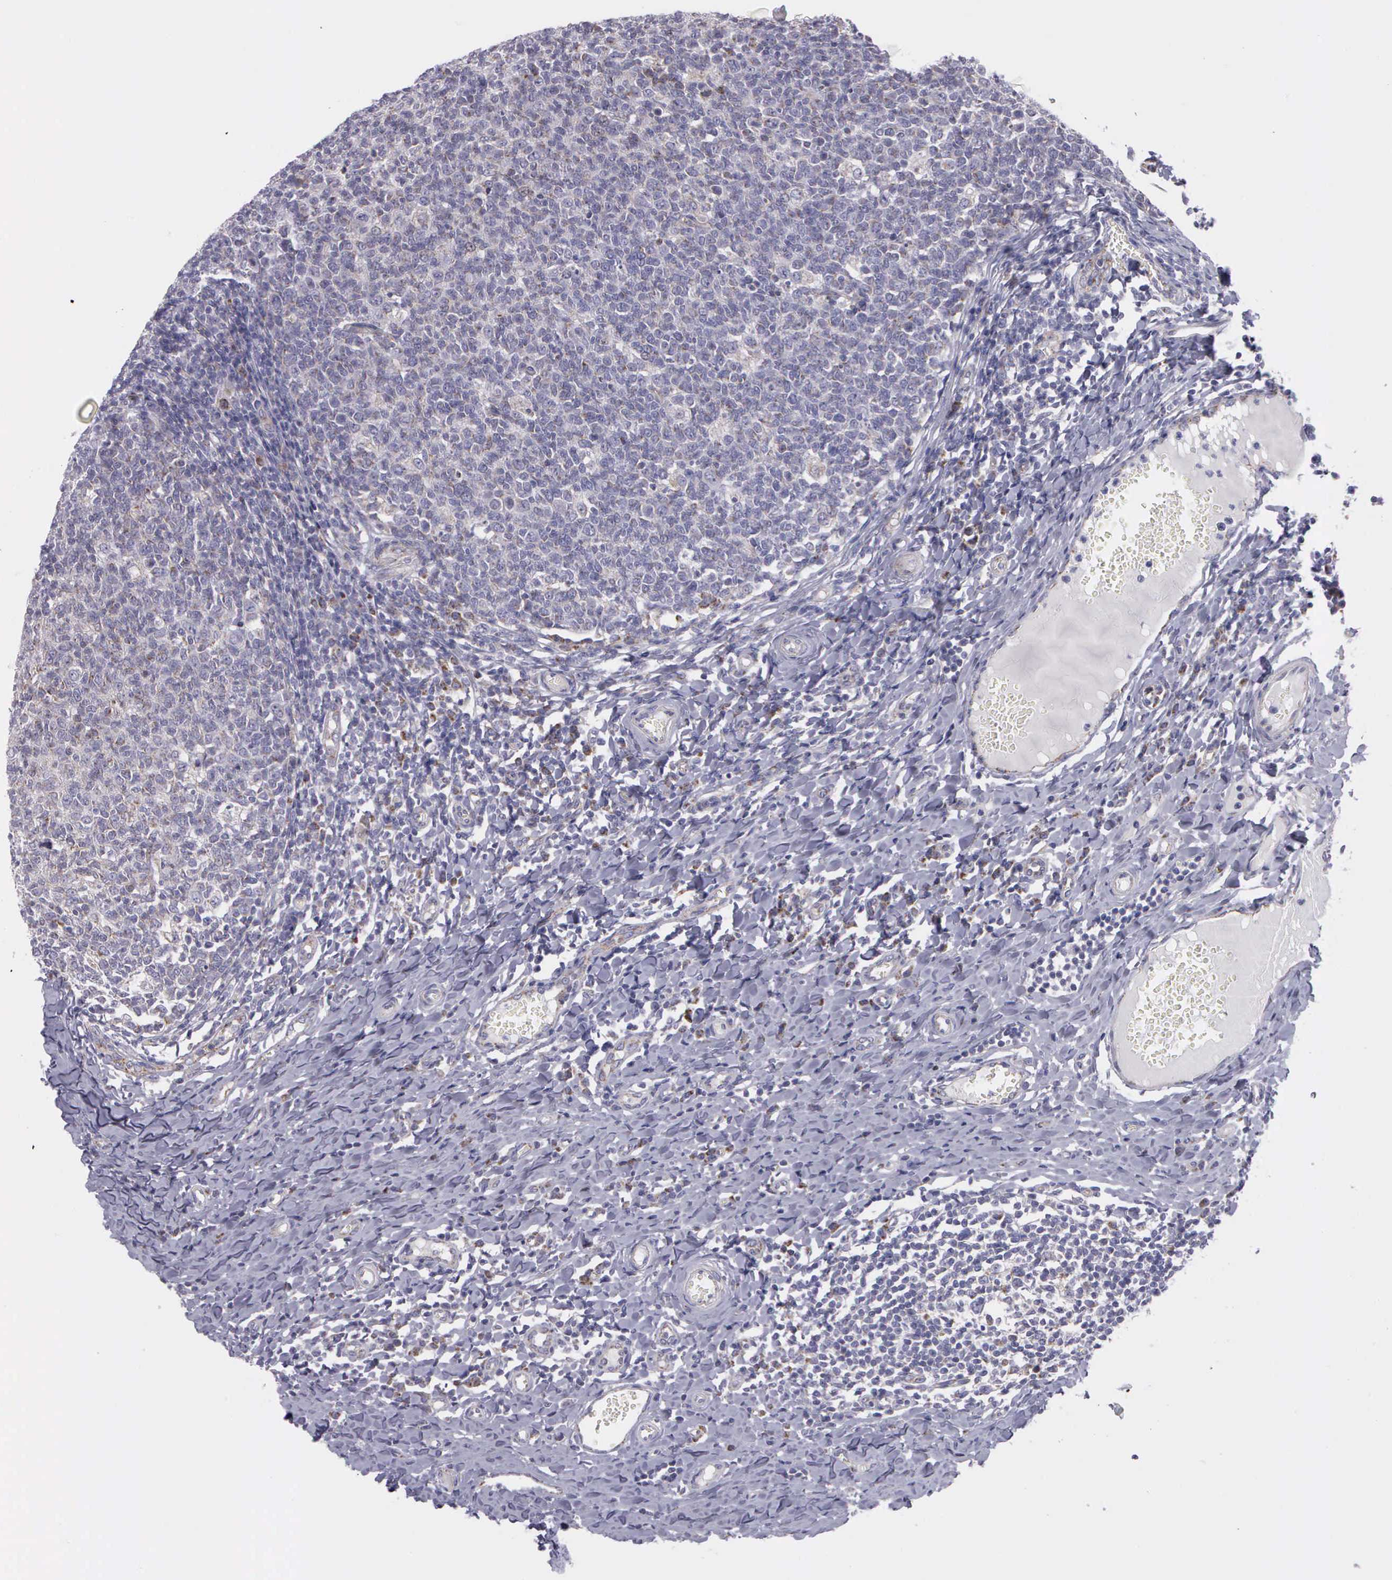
{"staining": {"intensity": "negative", "quantity": "none", "location": "none"}, "tissue": "tonsil", "cell_type": "Germinal center cells", "image_type": "normal", "snomed": [{"axis": "morphology", "description": "Normal tissue, NOS"}, {"axis": "topography", "description": "Tonsil"}], "caption": "A high-resolution image shows immunohistochemistry (IHC) staining of benign tonsil, which demonstrates no significant staining in germinal center cells. (Brightfield microscopy of DAB (3,3'-diaminobenzidine) immunohistochemistry at high magnification).", "gene": "SYNJ2BP", "patient": {"sex": "male", "age": 6}}